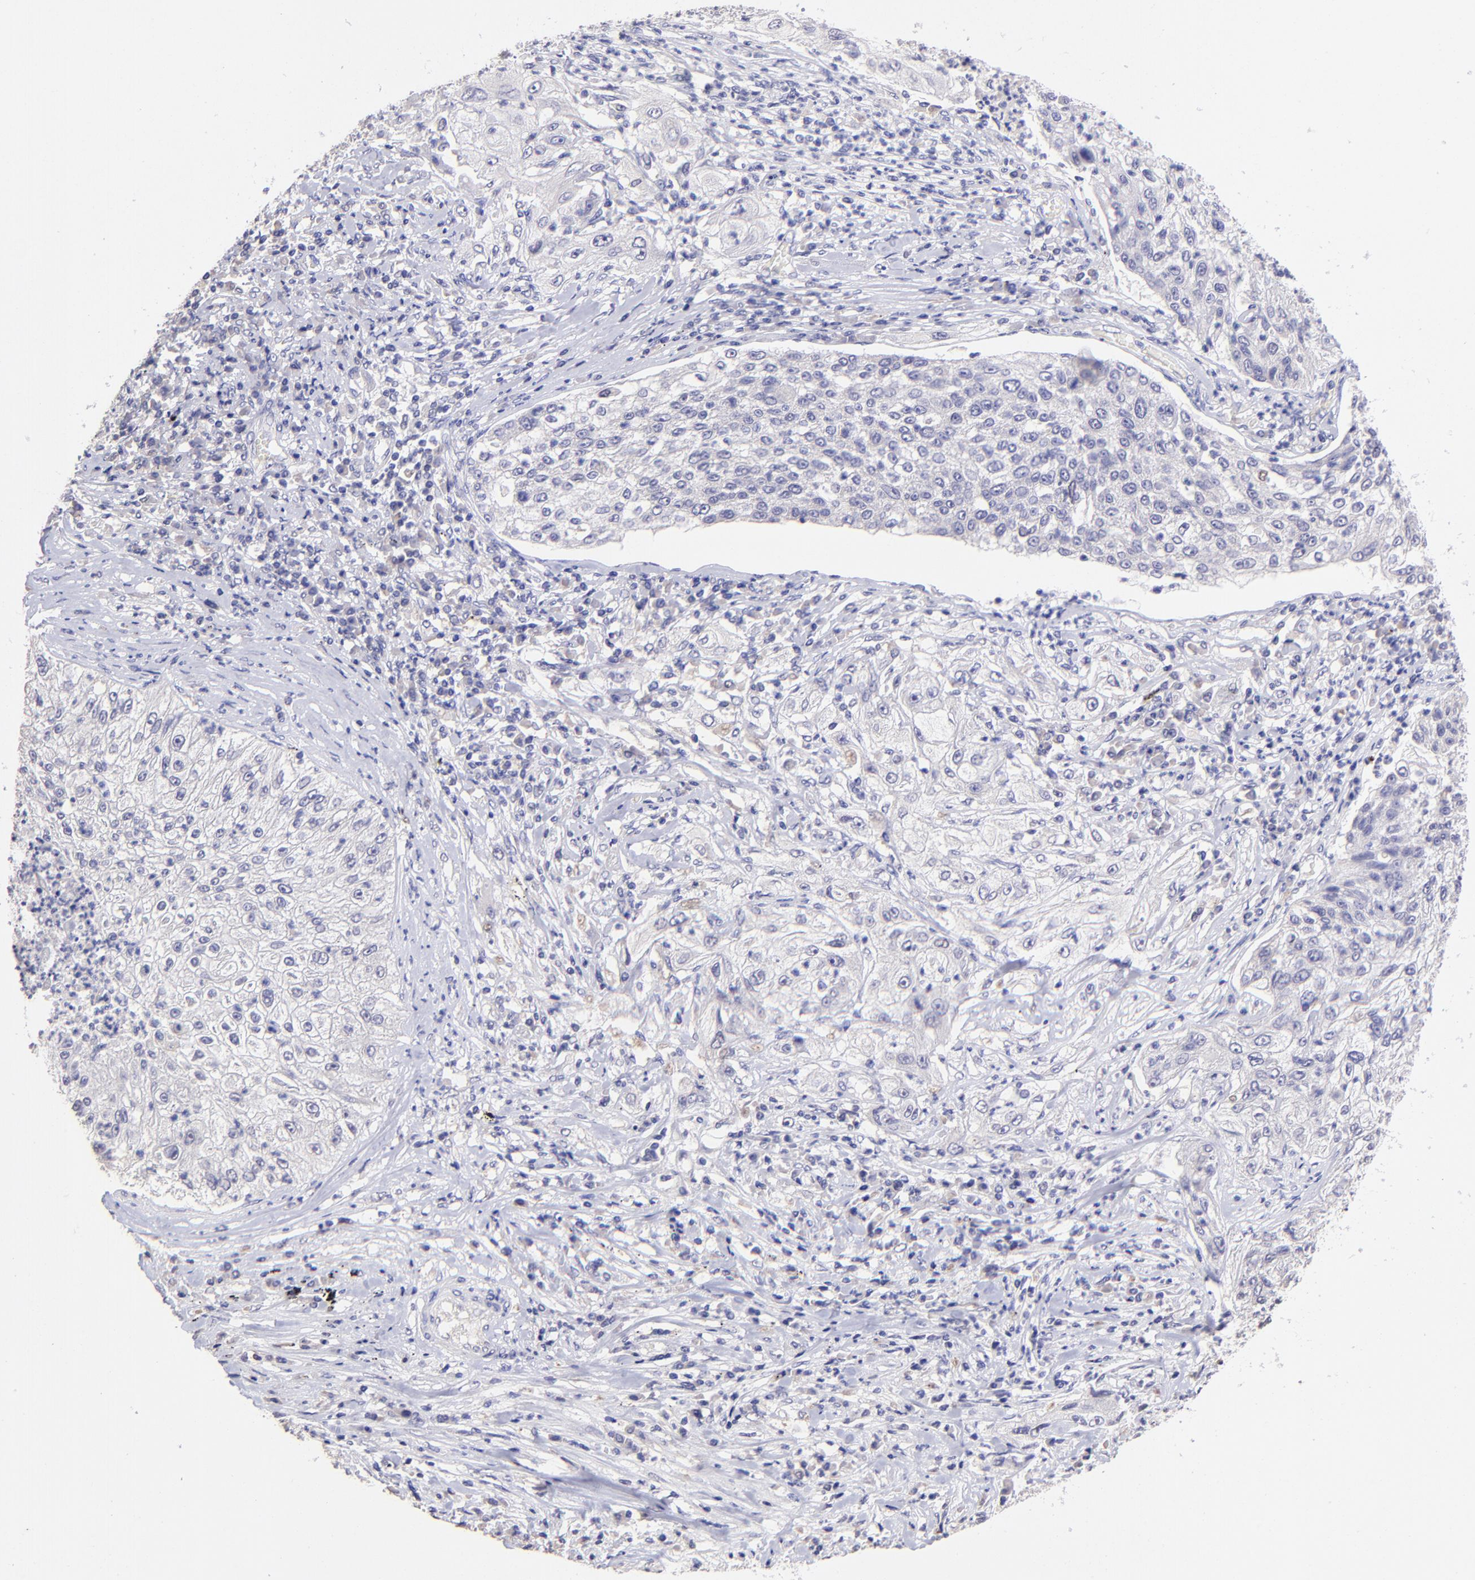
{"staining": {"intensity": "negative", "quantity": "none", "location": "none"}, "tissue": "lung cancer", "cell_type": "Tumor cells", "image_type": "cancer", "snomed": [{"axis": "morphology", "description": "Inflammation, NOS"}, {"axis": "morphology", "description": "Squamous cell carcinoma, NOS"}, {"axis": "topography", "description": "Lymph node"}, {"axis": "topography", "description": "Soft tissue"}, {"axis": "topography", "description": "Lung"}], "caption": "A photomicrograph of squamous cell carcinoma (lung) stained for a protein shows no brown staining in tumor cells.", "gene": "DNMT1", "patient": {"sex": "male", "age": 66}}